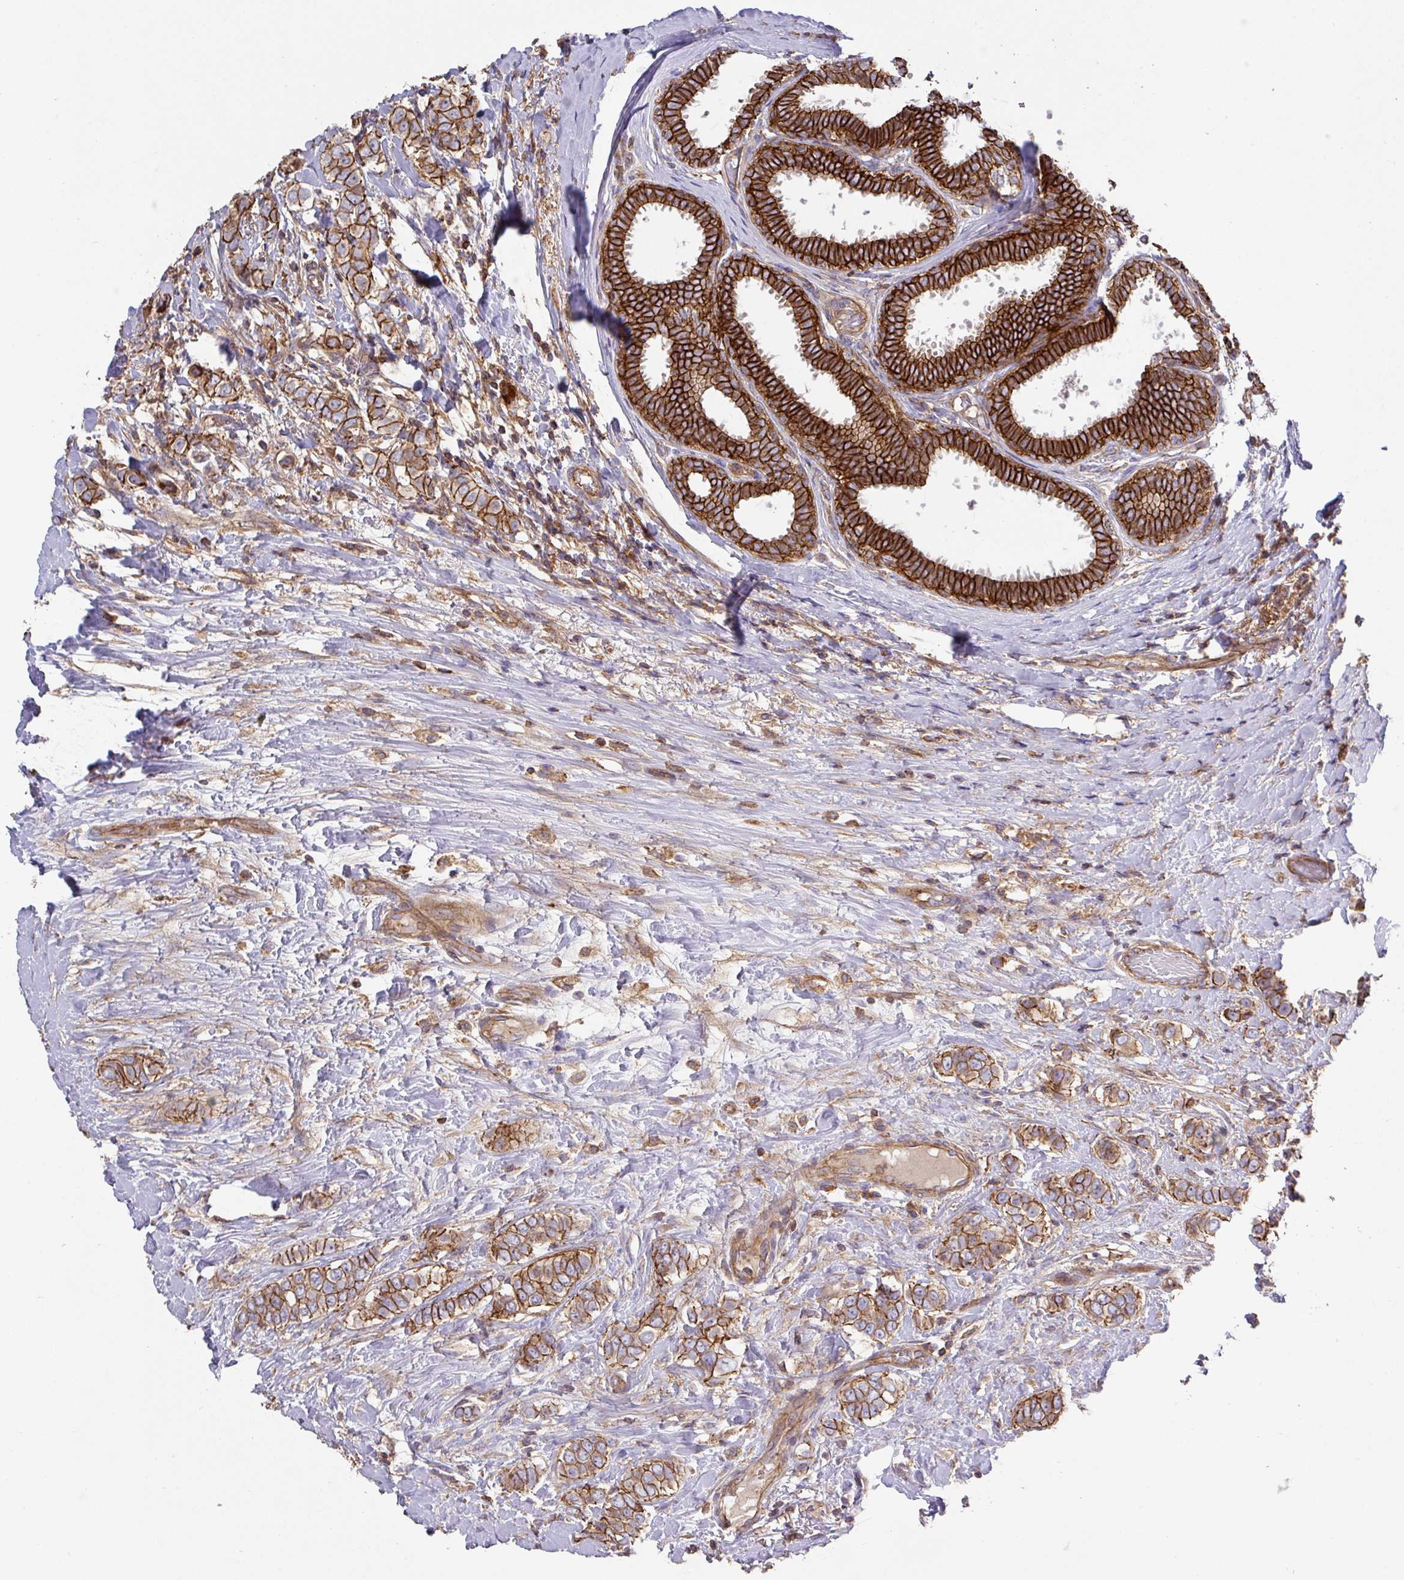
{"staining": {"intensity": "strong", "quantity": ">75%", "location": "cytoplasmic/membranous"}, "tissue": "breast cancer", "cell_type": "Tumor cells", "image_type": "cancer", "snomed": [{"axis": "morphology", "description": "Lobular carcinoma"}, {"axis": "topography", "description": "Breast"}], "caption": "There is high levels of strong cytoplasmic/membranous expression in tumor cells of breast lobular carcinoma, as demonstrated by immunohistochemical staining (brown color).", "gene": "RIC1", "patient": {"sex": "female", "age": 51}}